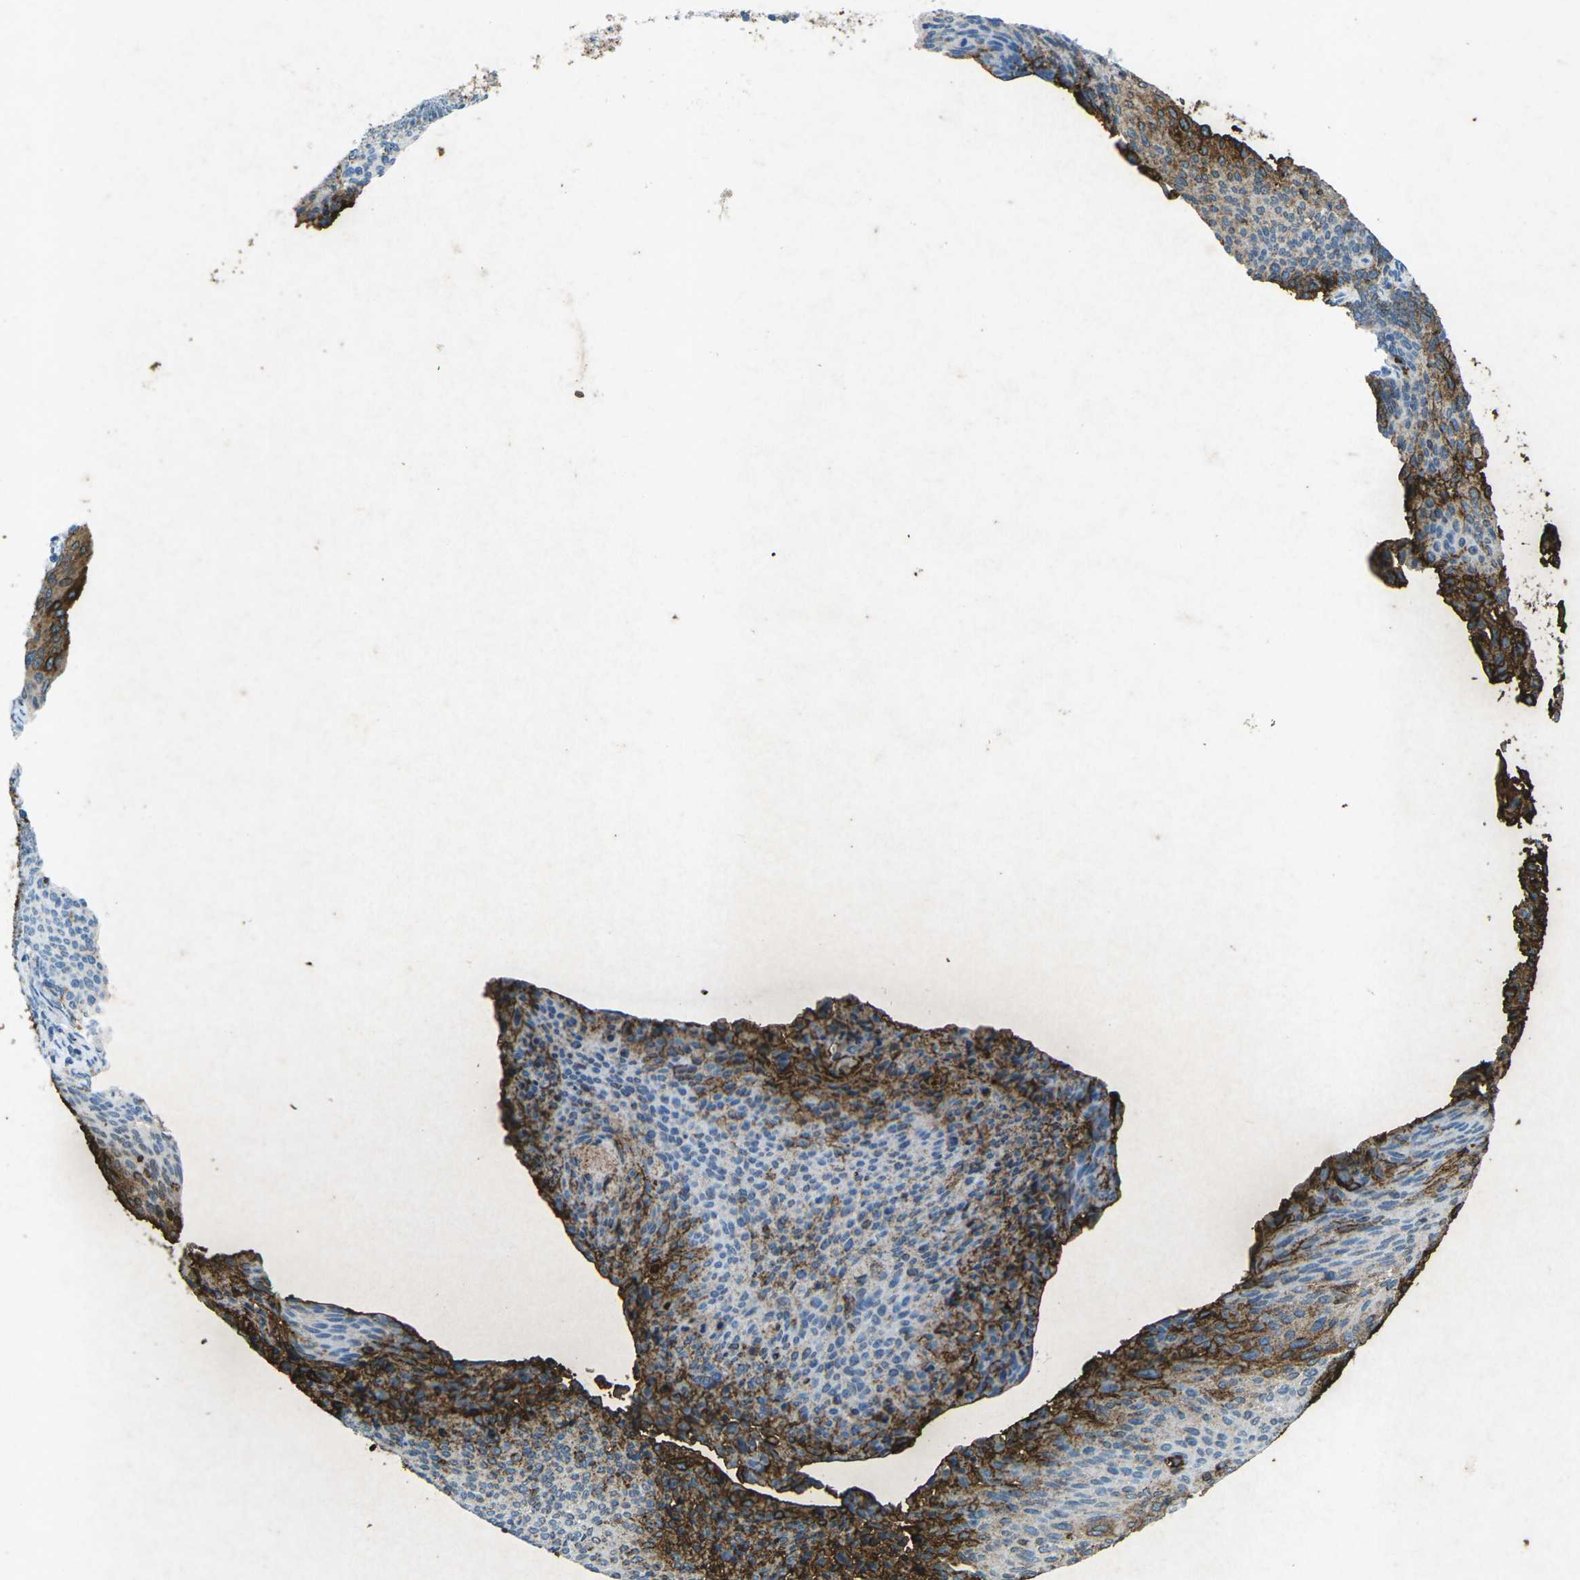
{"staining": {"intensity": "moderate", "quantity": "25%-75%", "location": "cytoplasmic/membranous"}, "tissue": "cervical cancer", "cell_type": "Tumor cells", "image_type": "cancer", "snomed": [{"axis": "morphology", "description": "Squamous cell carcinoma, NOS"}, {"axis": "topography", "description": "Cervix"}], "caption": "Immunohistochemistry staining of cervical cancer (squamous cell carcinoma), which shows medium levels of moderate cytoplasmic/membranous positivity in approximately 25%-75% of tumor cells indicating moderate cytoplasmic/membranous protein expression. The staining was performed using DAB (3,3'-diaminobenzidine) (brown) for protein detection and nuclei were counterstained in hematoxylin (blue).", "gene": "CTAGE1", "patient": {"sex": "female", "age": 55}}